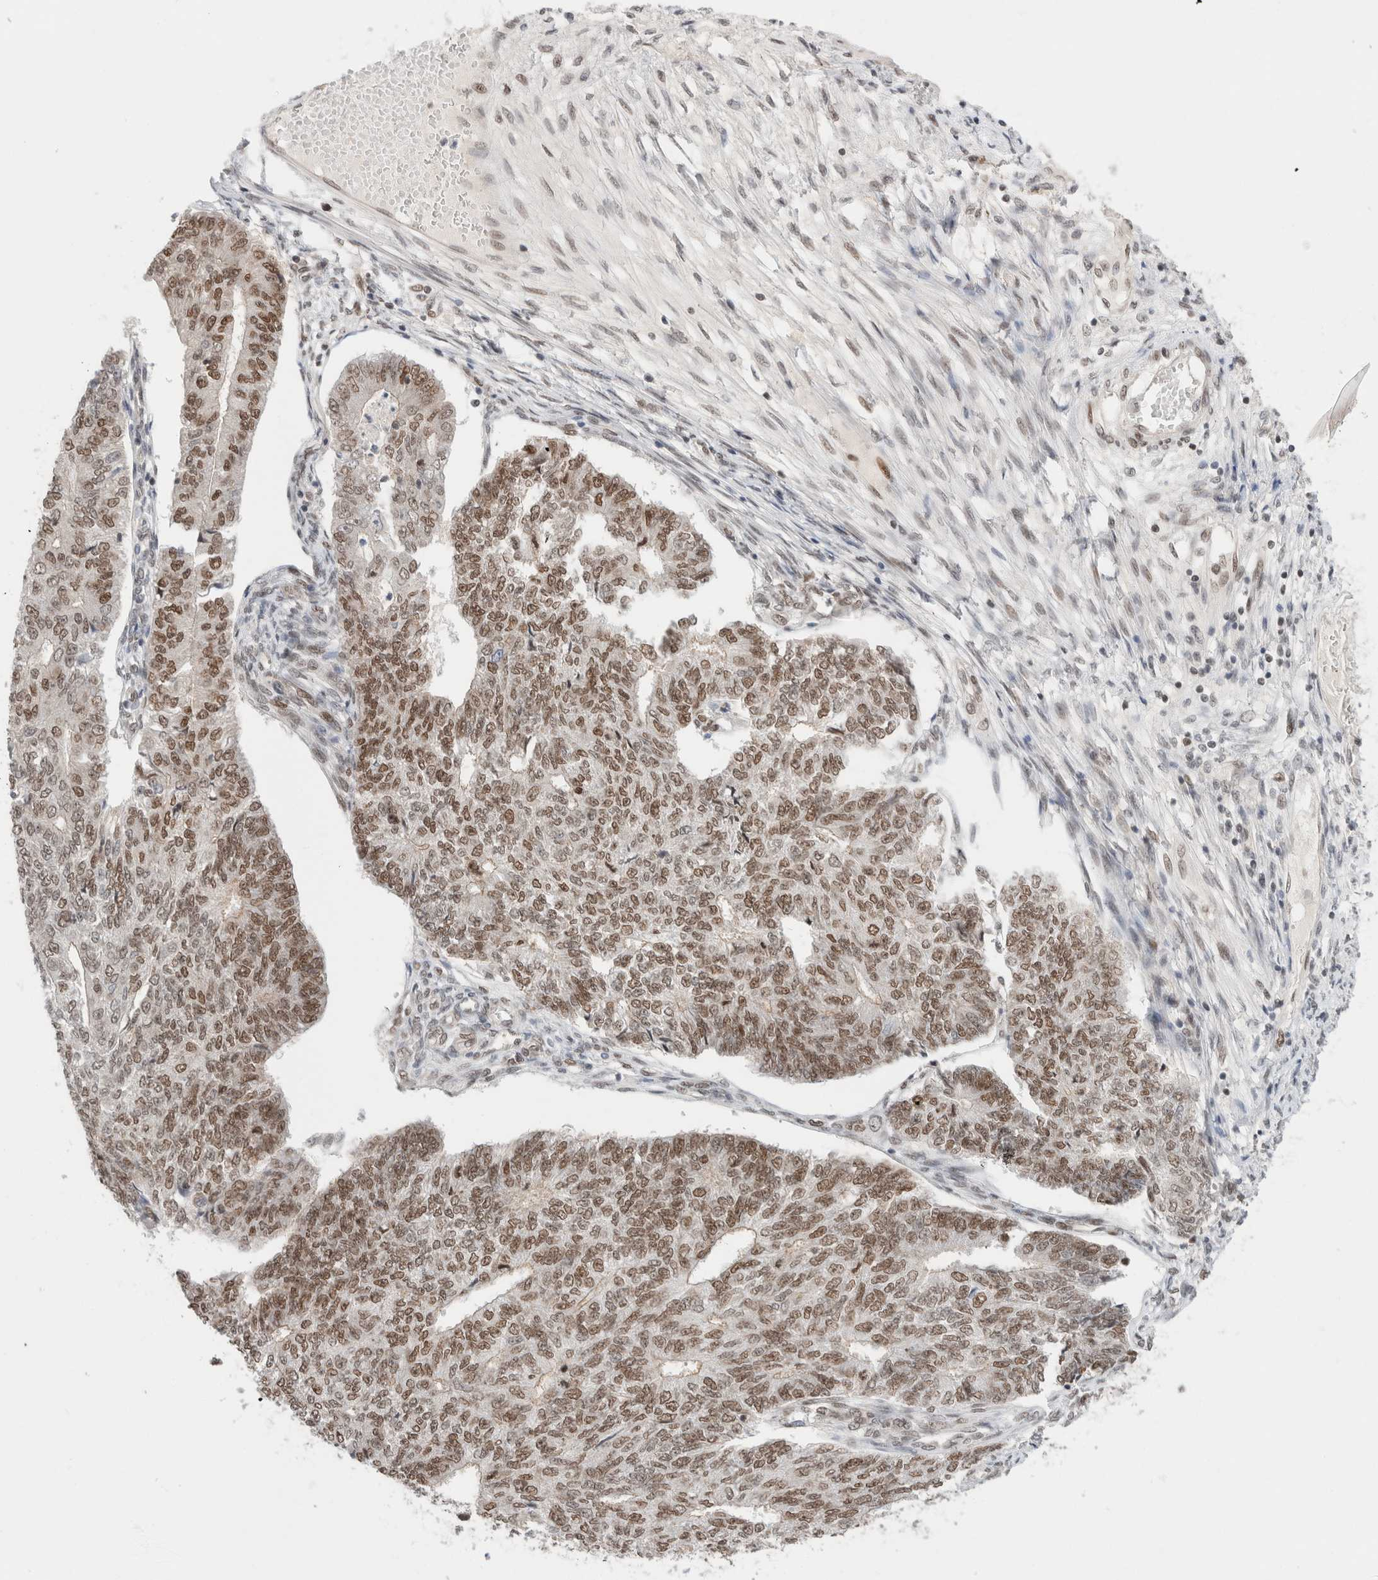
{"staining": {"intensity": "moderate", "quantity": ">75%", "location": "nuclear"}, "tissue": "endometrial cancer", "cell_type": "Tumor cells", "image_type": "cancer", "snomed": [{"axis": "morphology", "description": "Adenocarcinoma, NOS"}, {"axis": "topography", "description": "Endometrium"}], "caption": "The micrograph exhibits a brown stain indicating the presence of a protein in the nuclear of tumor cells in endometrial cancer.", "gene": "GATAD2A", "patient": {"sex": "female", "age": 32}}